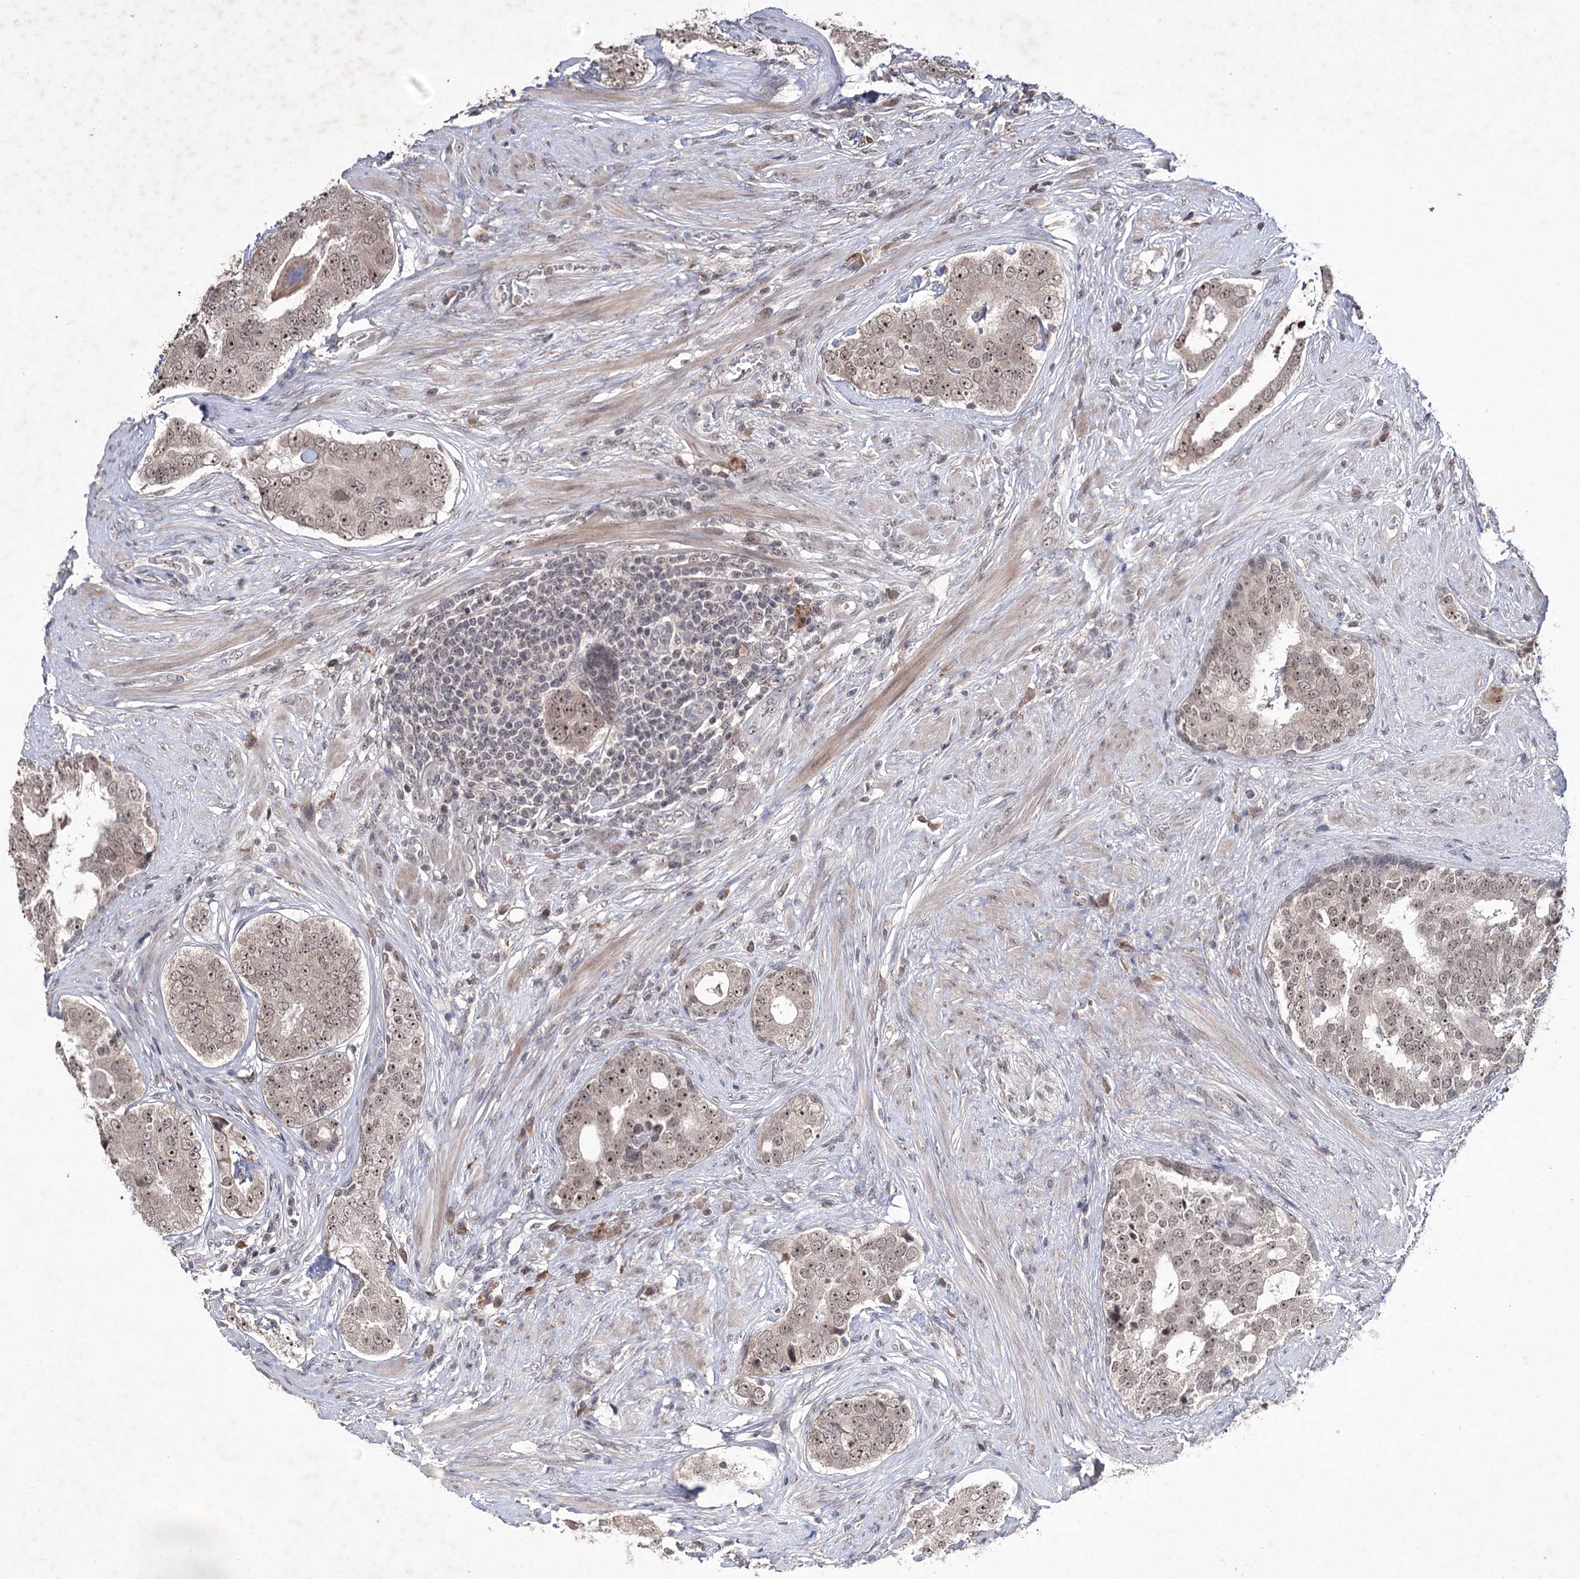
{"staining": {"intensity": "weak", "quantity": ">75%", "location": "nuclear"}, "tissue": "prostate cancer", "cell_type": "Tumor cells", "image_type": "cancer", "snomed": [{"axis": "morphology", "description": "Adenocarcinoma, High grade"}, {"axis": "topography", "description": "Prostate"}], "caption": "Tumor cells demonstrate weak nuclear expression in approximately >75% of cells in prostate high-grade adenocarcinoma.", "gene": "VGLL4", "patient": {"sex": "male", "age": 56}}